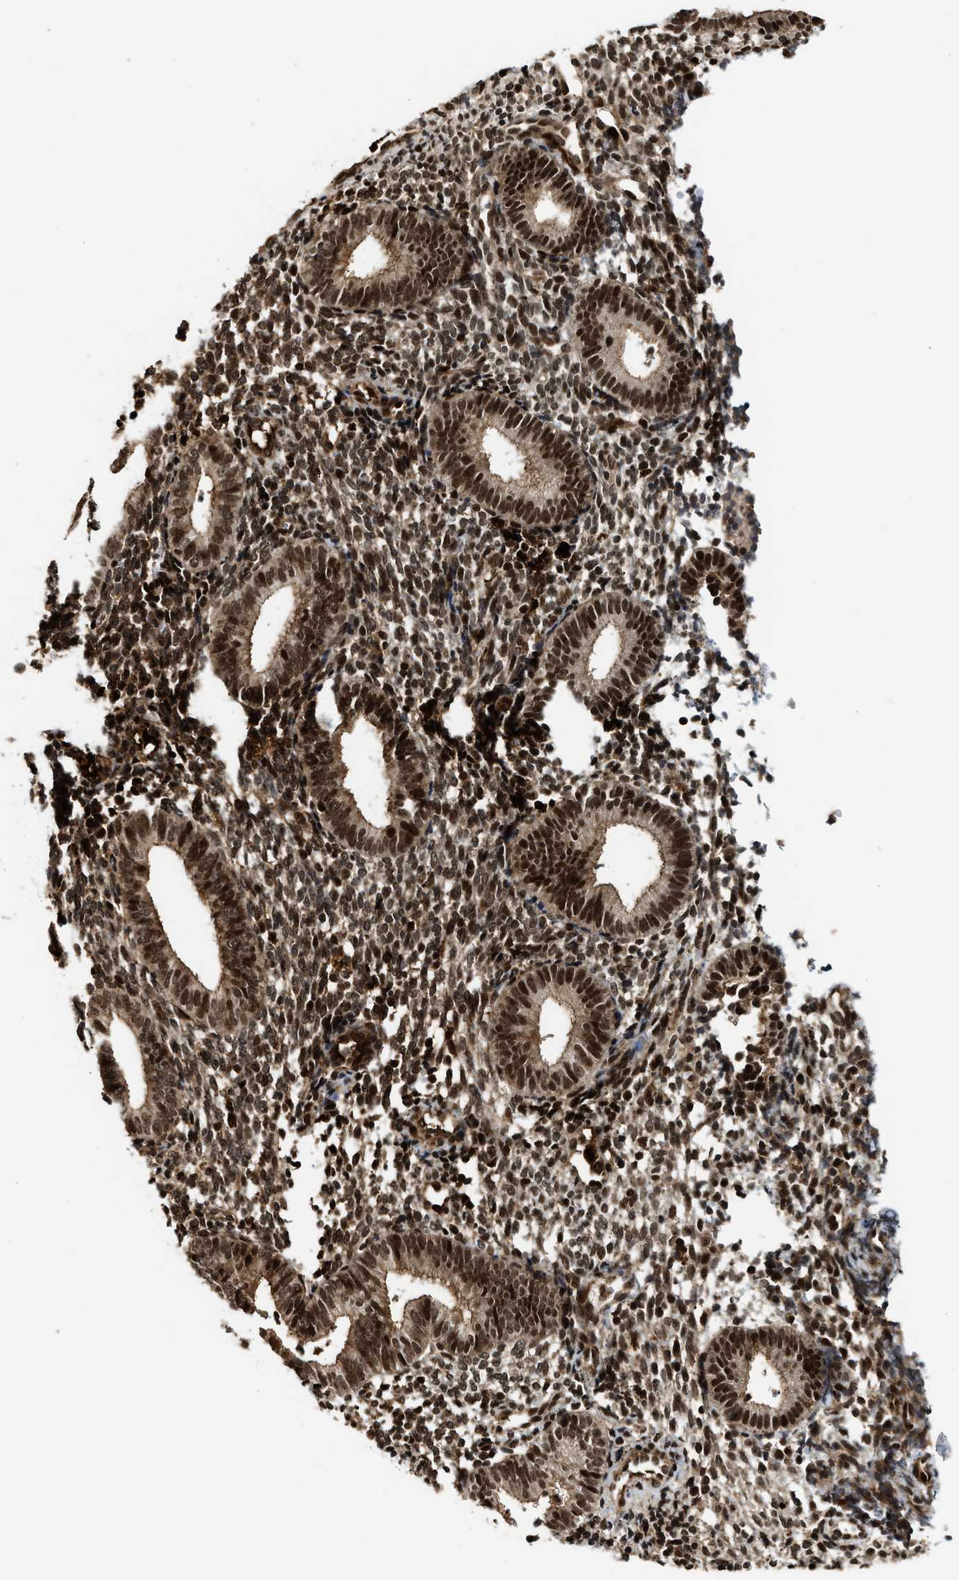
{"staining": {"intensity": "strong", "quantity": ">75%", "location": "cytoplasmic/membranous,nuclear"}, "tissue": "endometrium", "cell_type": "Cells in endometrial stroma", "image_type": "normal", "snomed": [{"axis": "morphology", "description": "Normal tissue, NOS"}, {"axis": "topography", "description": "Uterus"}, {"axis": "topography", "description": "Endometrium"}], "caption": "Brown immunohistochemical staining in benign endometrium demonstrates strong cytoplasmic/membranous,nuclear positivity in about >75% of cells in endometrial stroma. (DAB (3,3'-diaminobenzidine) IHC with brightfield microscopy, high magnification).", "gene": "MDM2", "patient": {"sex": "female", "age": 33}}